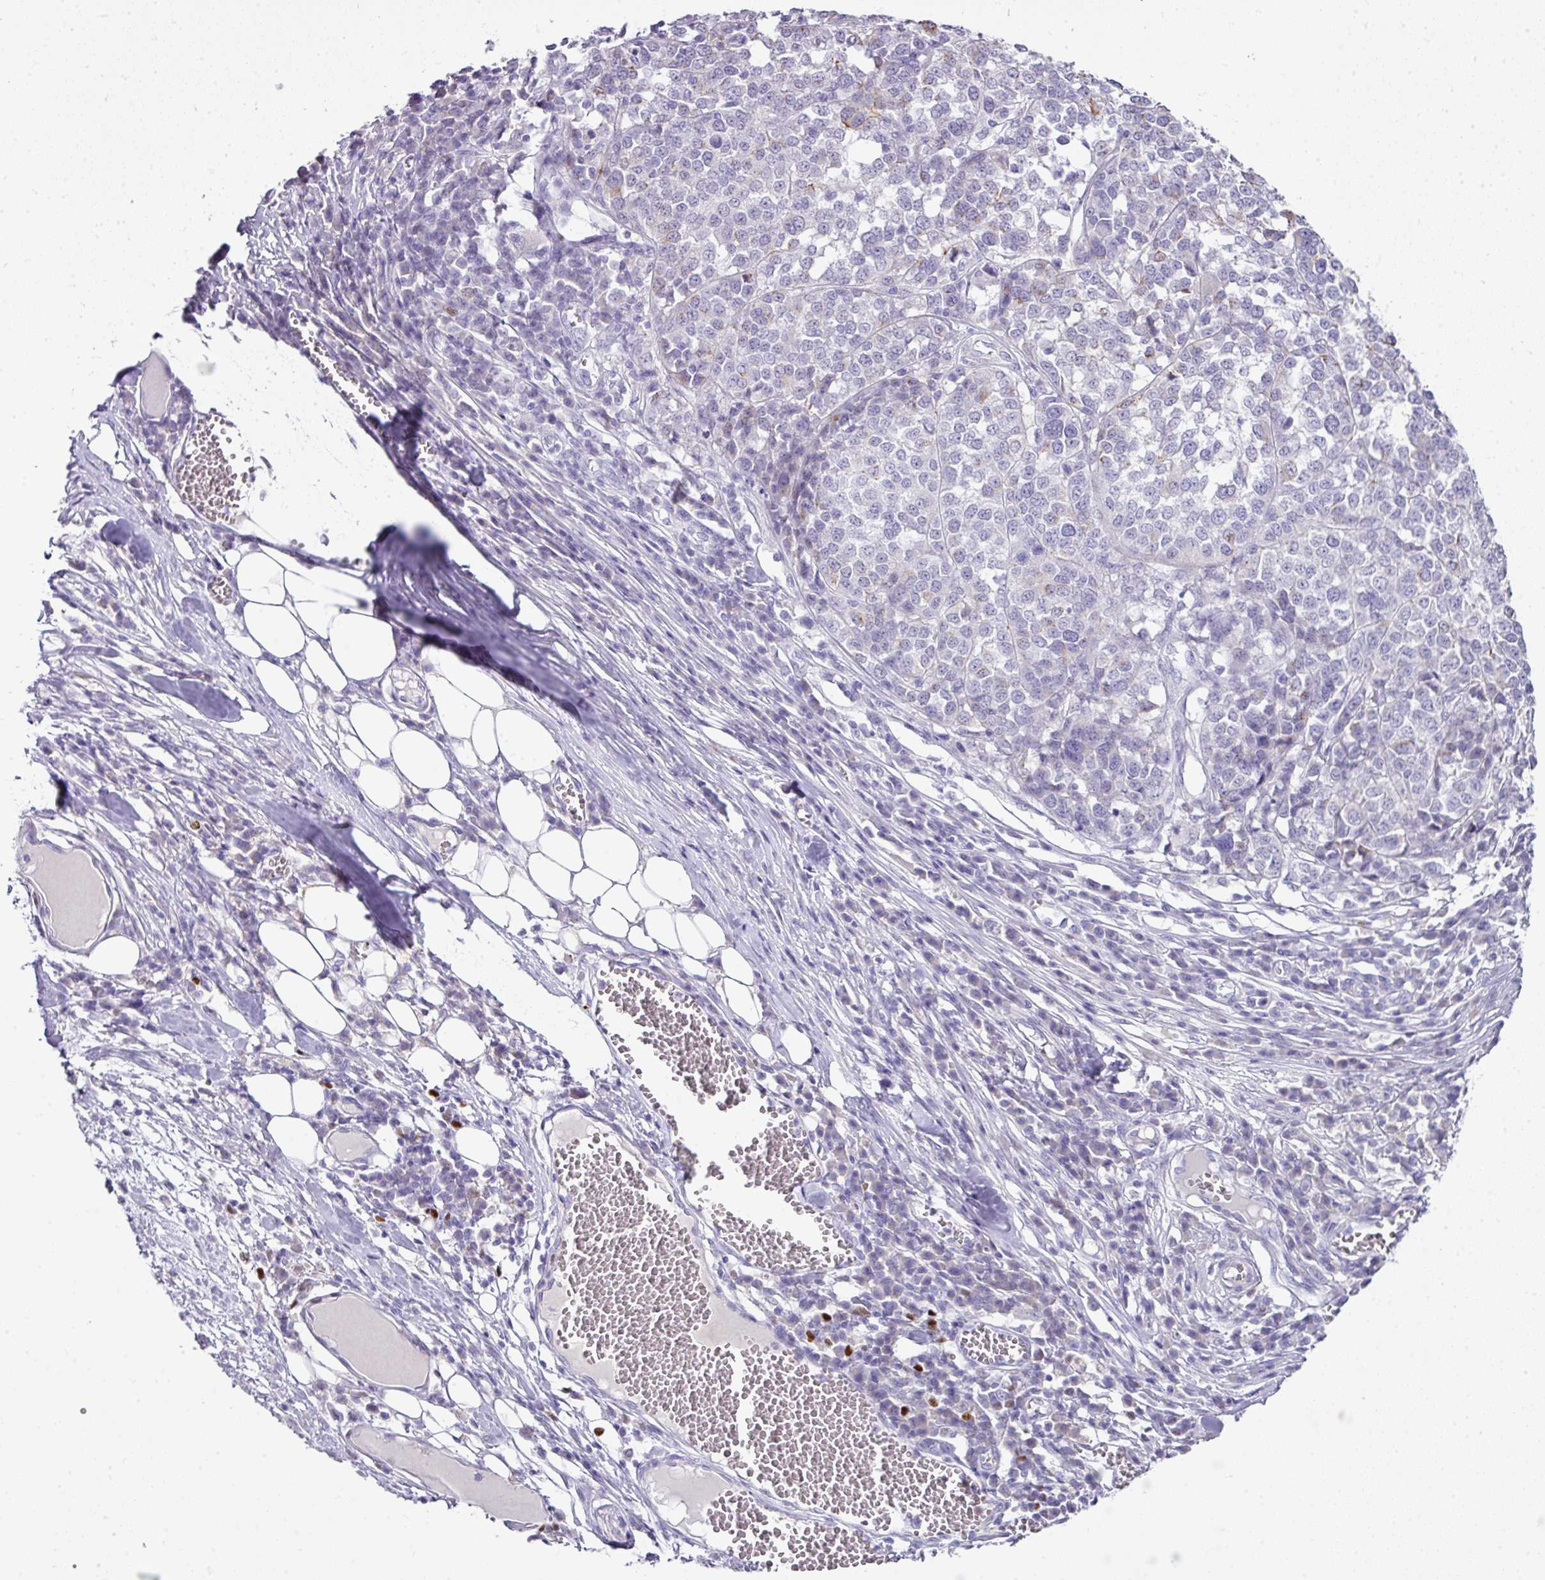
{"staining": {"intensity": "negative", "quantity": "none", "location": "none"}, "tissue": "melanoma", "cell_type": "Tumor cells", "image_type": "cancer", "snomed": [{"axis": "morphology", "description": "Malignant melanoma, Metastatic site"}, {"axis": "topography", "description": "Lymph node"}], "caption": "A high-resolution micrograph shows IHC staining of malignant melanoma (metastatic site), which shows no significant staining in tumor cells.", "gene": "BCL11A", "patient": {"sex": "male", "age": 44}}